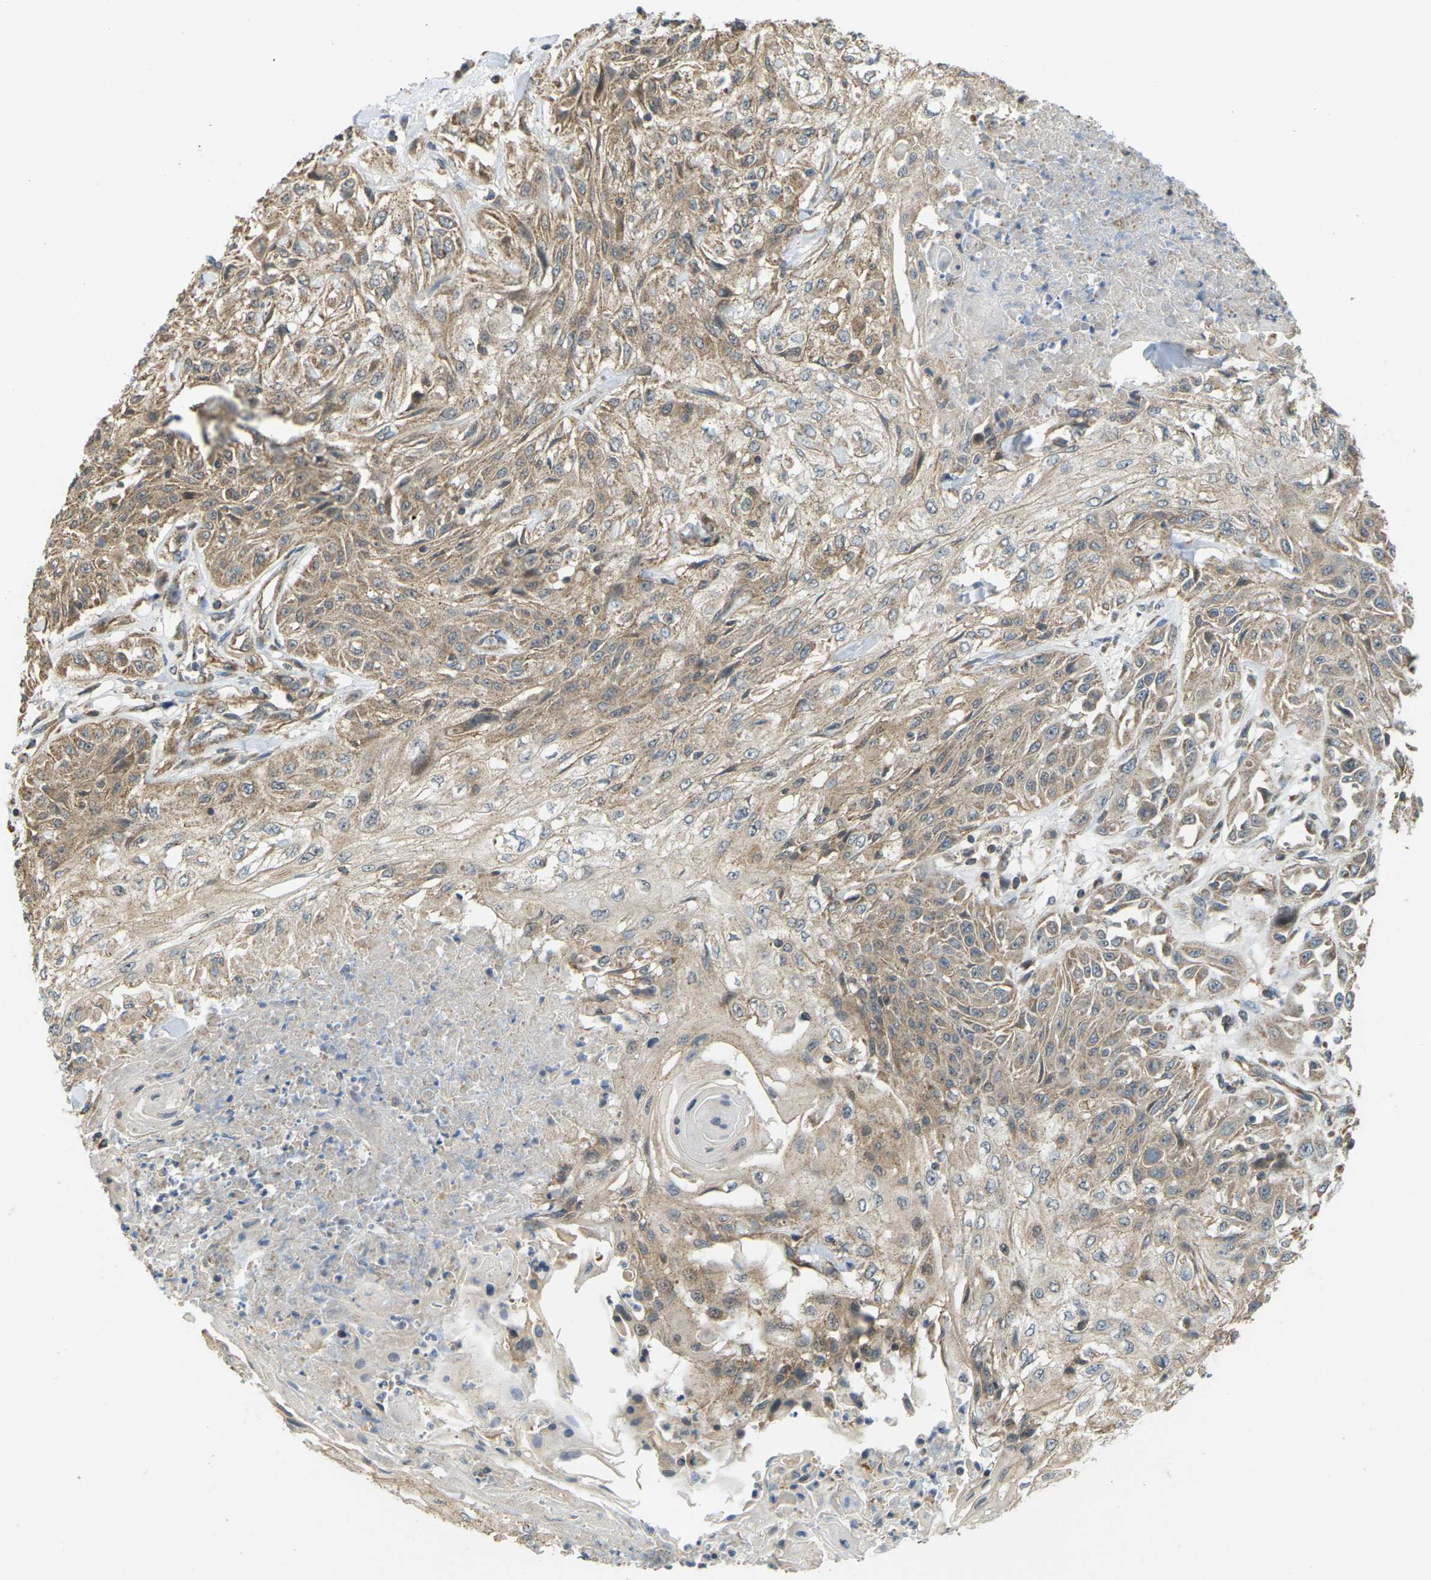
{"staining": {"intensity": "moderate", "quantity": ">75%", "location": "cytoplasmic/membranous"}, "tissue": "skin cancer", "cell_type": "Tumor cells", "image_type": "cancer", "snomed": [{"axis": "morphology", "description": "Squamous cell carcinoma, NOS"}, {"axis": "topography", "description": "Skin"}], "caption": "The immunohistochemical stain shows moderate cytoplasmic/membranous positivity in tumor cells of squamous cell carcinoma (skin) tissue.", "gene": "KSR1", "patient": {"sex": "male", "age": 75}}